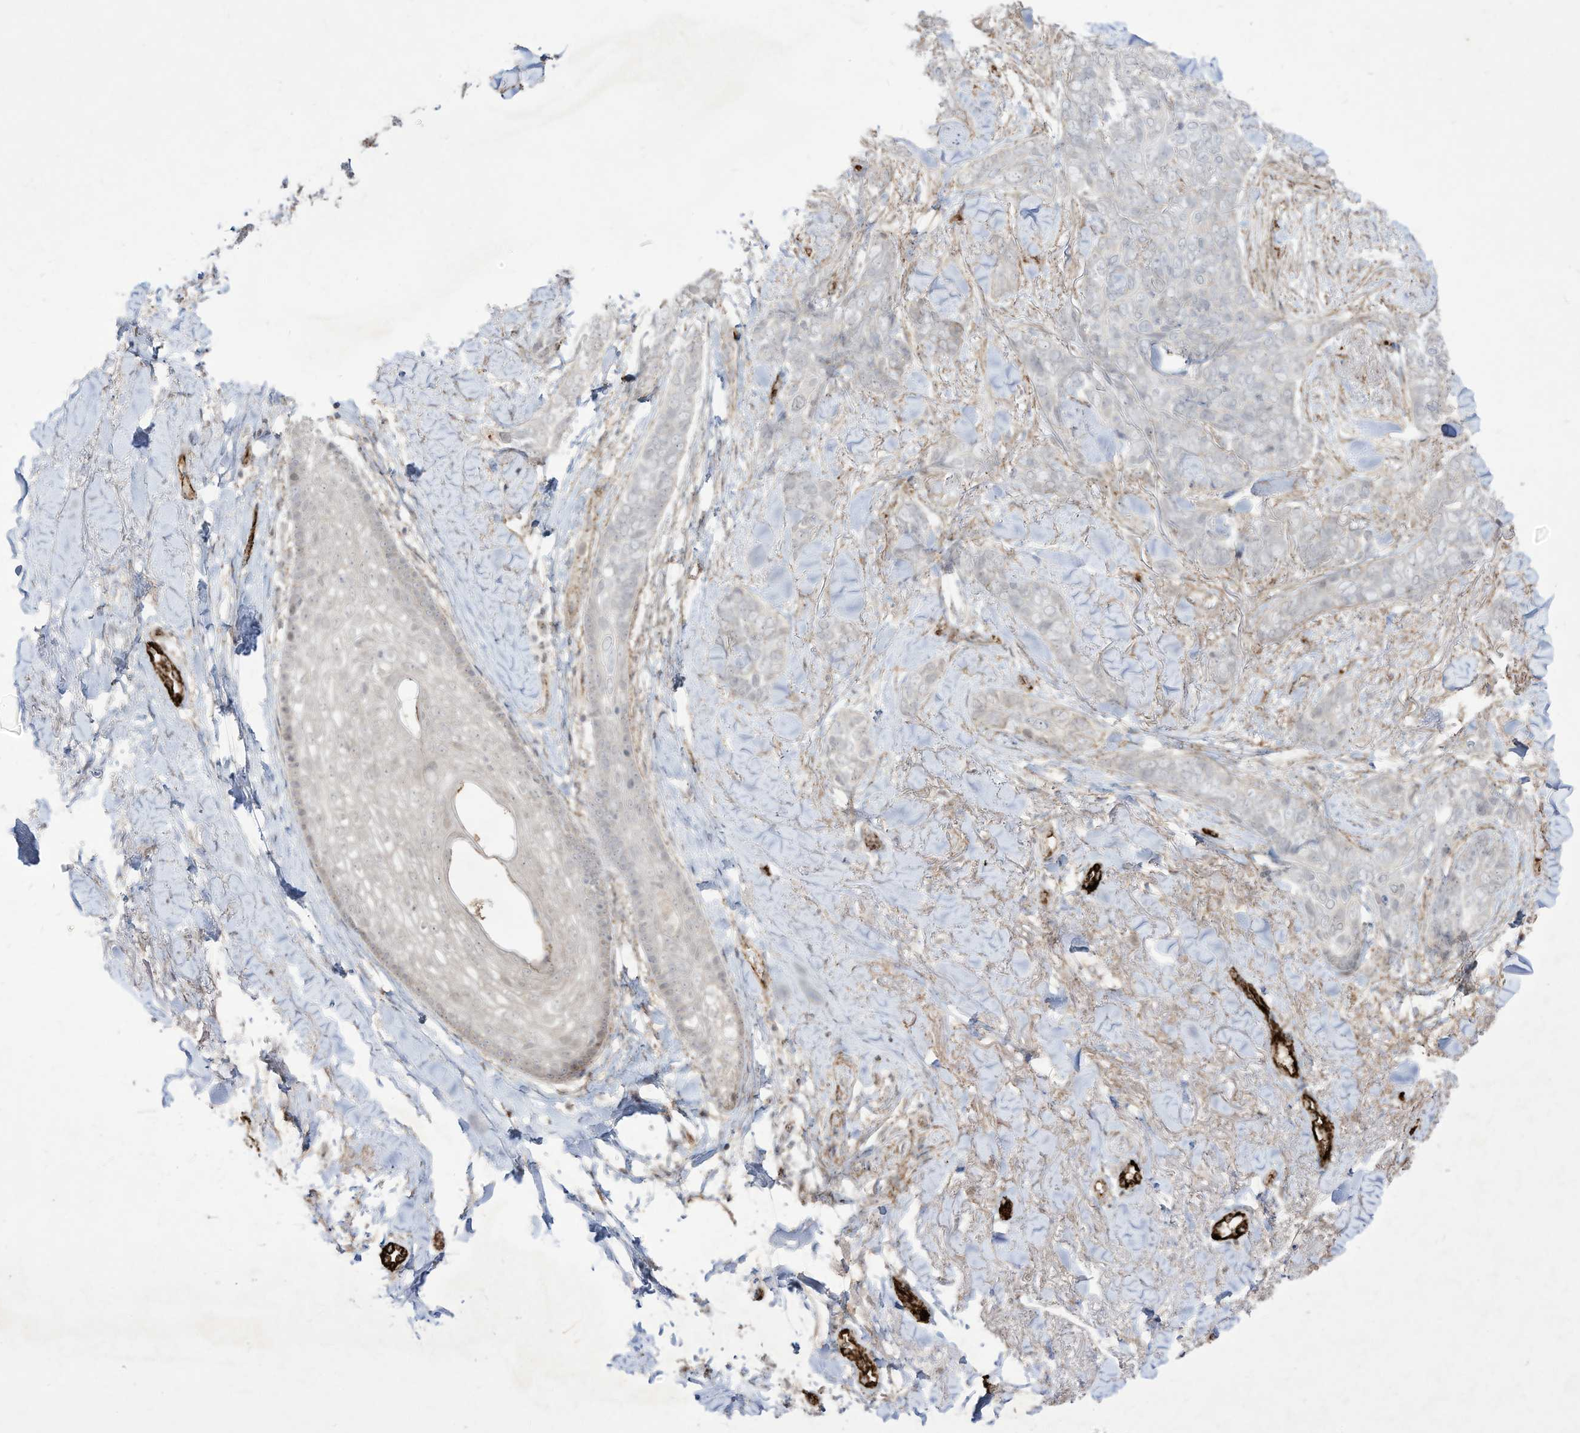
{"staining": {"intensity": "negative", "quantity": "none", "location": "none"}, "tissue": "skin cancer", "cell_type": "Tumor cells", "image_type": "cancer", "snomed": [{"axis": "morphology", "description": "Basal cell carcinoma"}, {"axis": "topography", "description": "Skin"}], "caption": "Tumor cells are negative for brown protein staining in skin cancer.", "gene": "ZGRF1", "patient": {"sex": "female", "age": 82}}